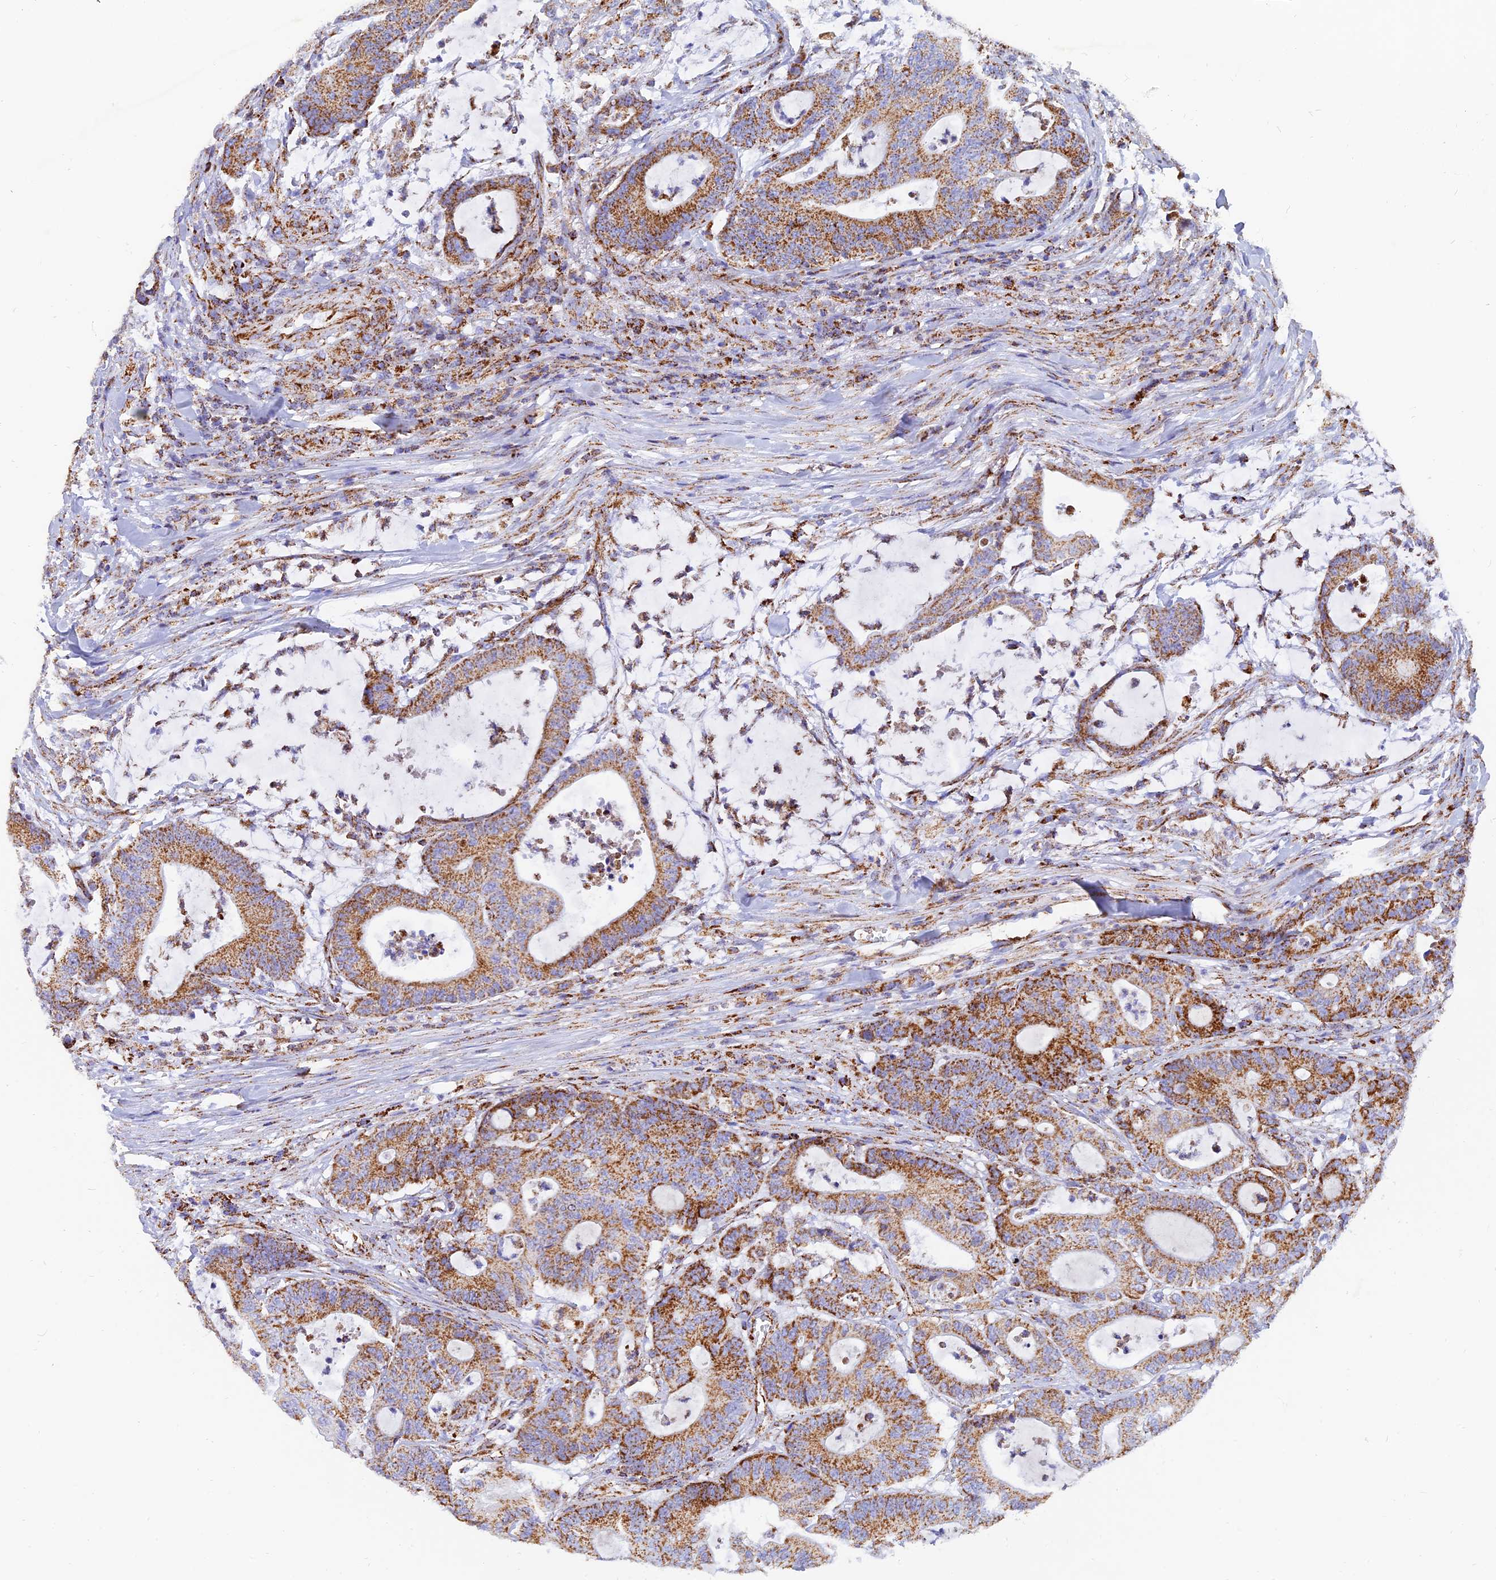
{"staining": {"intensity": "moderate", "quantity": ">75%", "location": "cytoplasmic/membranous"}, "tissue": "colorectal cancer", "cell_type": "Tumor cells", "image_type": "cancer", "snomed": [{"axis": "morphology", "description": "Adenocarcinoma, NOS"}, {"axis": "topography", "description": "Colon"}], "caption": "Adenocarcinoma (colorectal) tissue exhibits moderate cytoplasmic/membranous expression in about >75% of tumor cells", "gene": "NDUFB6", "patient": {"sex": "female", "age": 84}}